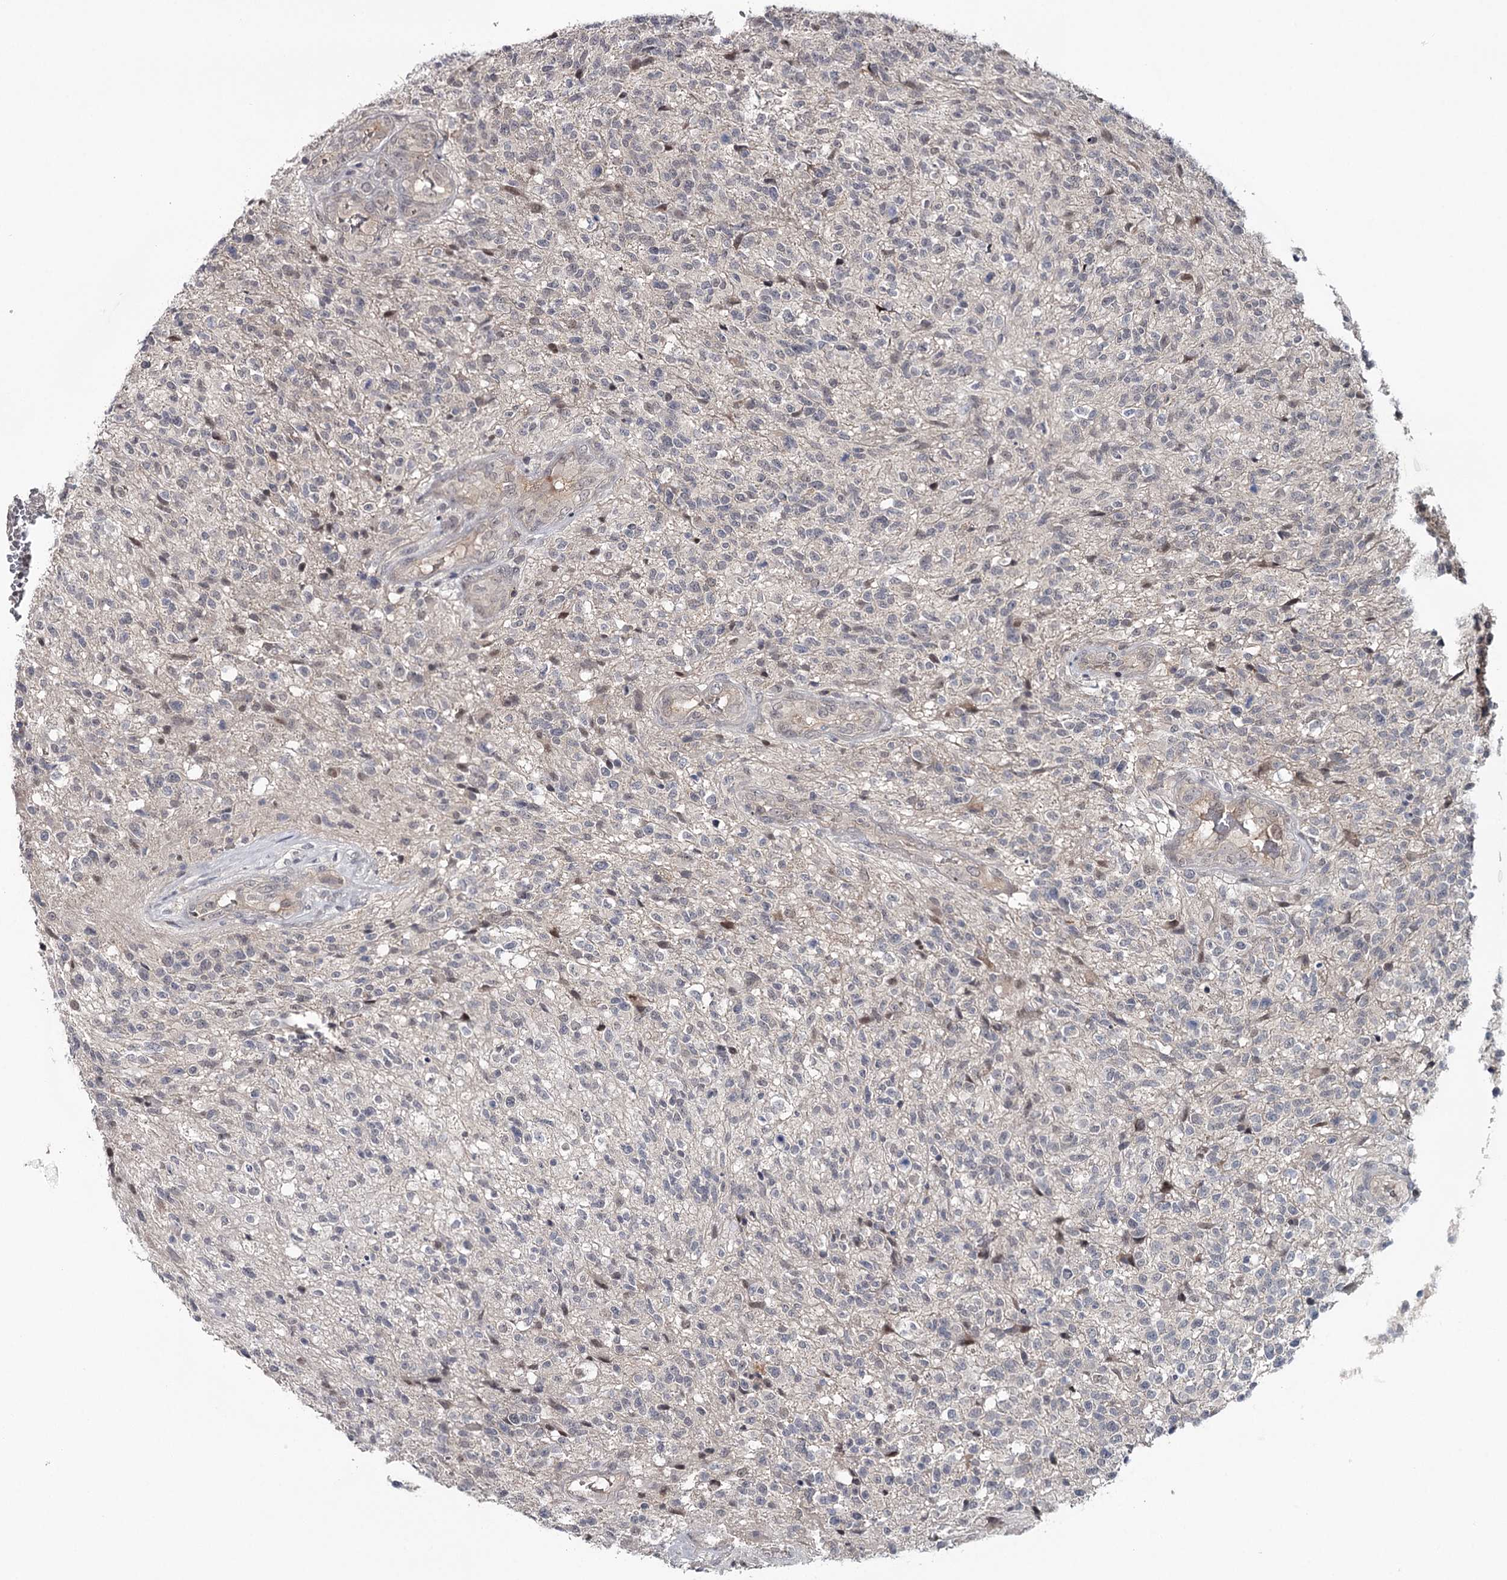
{"staining": {"intensity": "negative", "quantity": "none", "location": "none"}, "tissue": "glioma", "cell_type": "Tumor cells", "image_type": "cancer", "snomed": [{"axis": "morphology", "description": "Glioma, malignant, High grade"}, {"axis": "topography", "description": "Brain"}], "caption": "Tumor cells are negative for brown protein staining in glioma. The staining is performed using DAB (3,3'-diaminobenzidine) brown chromogen with nuclei counter-stained in using hematoxylin.", "gene": "GTSF1", "patient": {"sex": "male", "age": 56}}